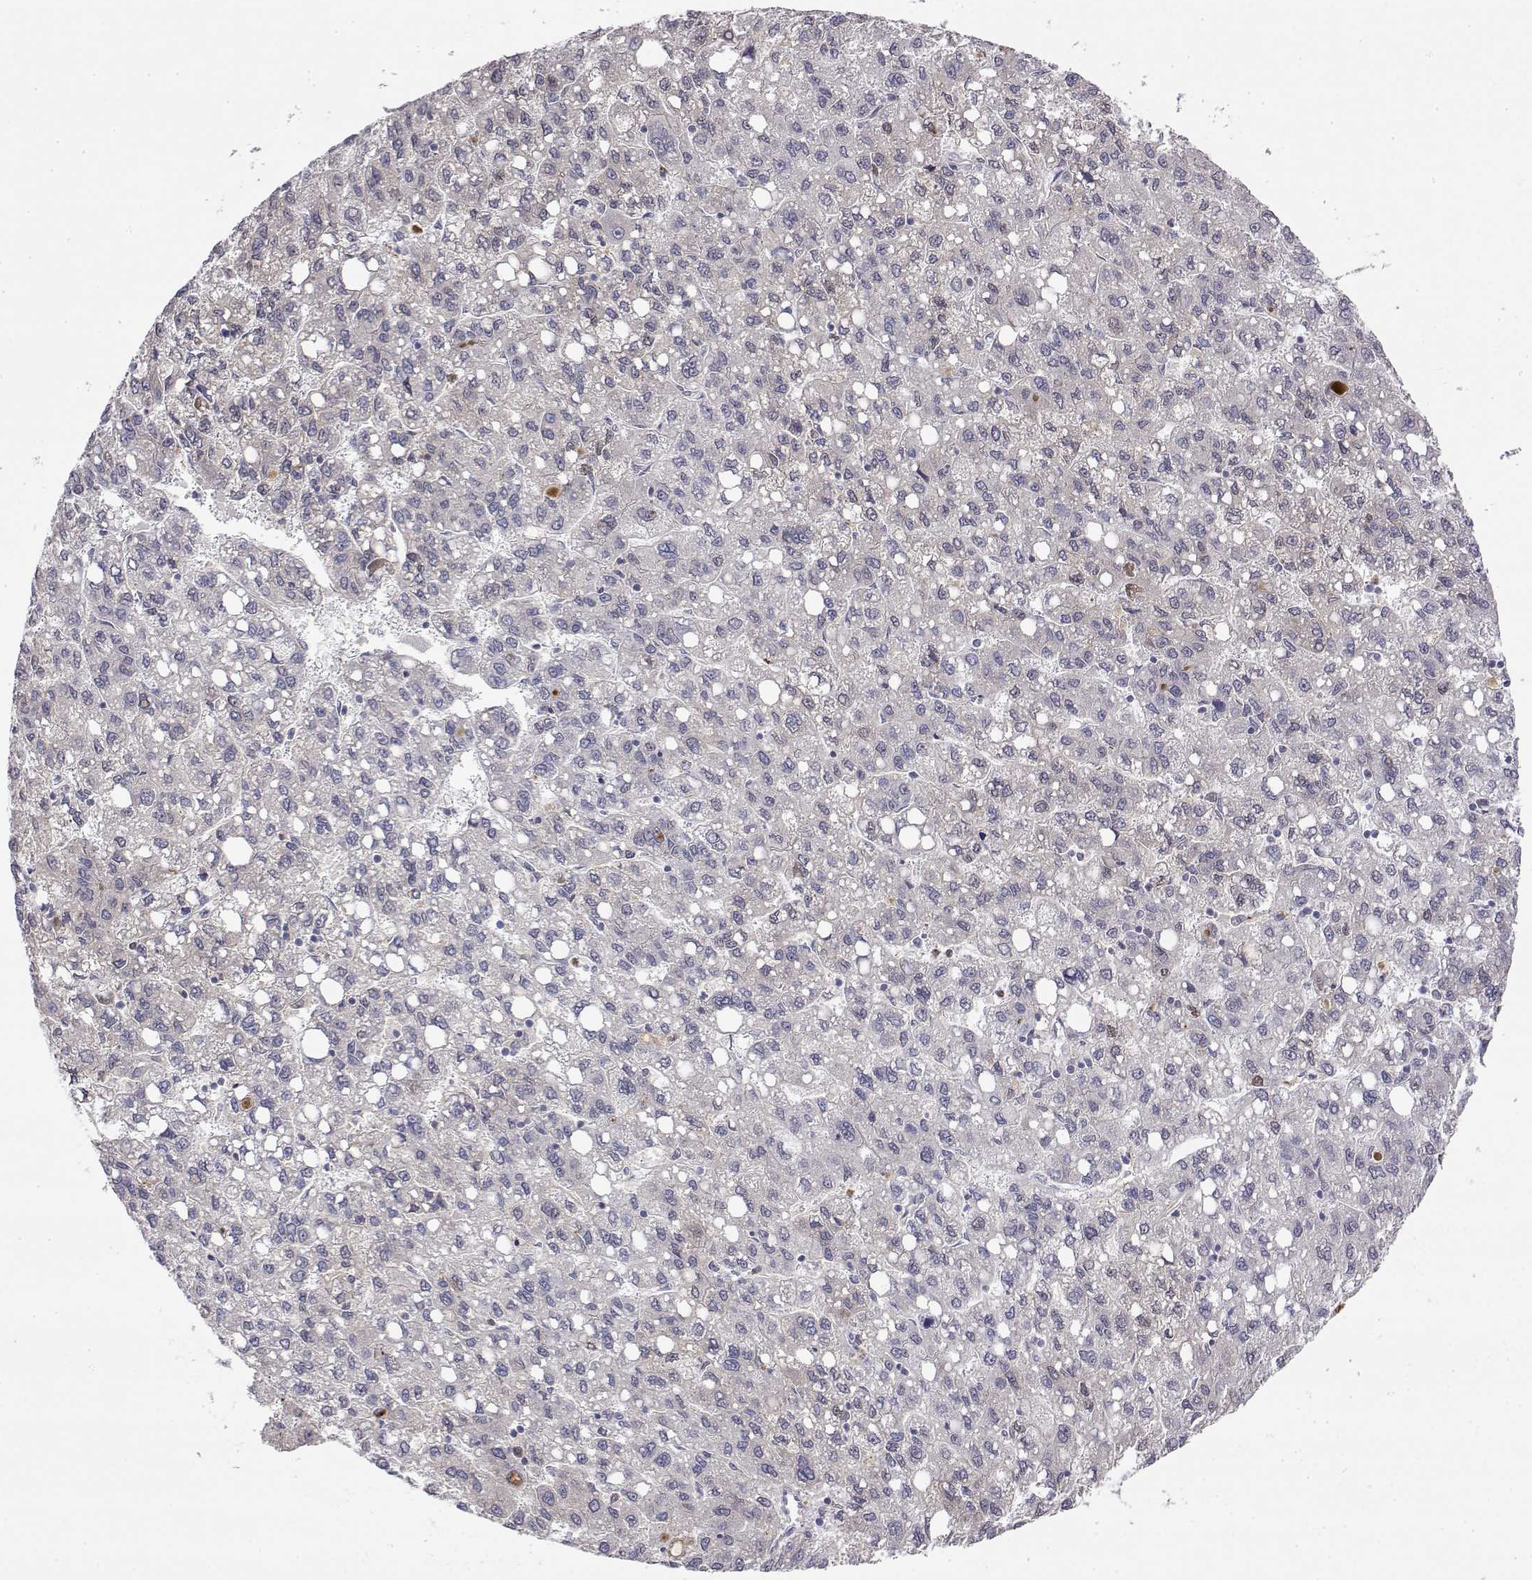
{"staining": {"intensity": "negative", "quantity": "none", "location": "none"}, "tissue": "liver cancer", "cell_type": "Tumor cells", "image_type": "cancer", "snomed": [{"axis": "morphology", "description": "Carcinoma, Hepatocellular, NOS"}, {"axis": "topography", "description": "Liver"}], "caption": "Tumor cells are negative for brown protein staining in liver cancer.", "gene": "IGFBP4", "patient": {"sex": "female", "age": 82}}